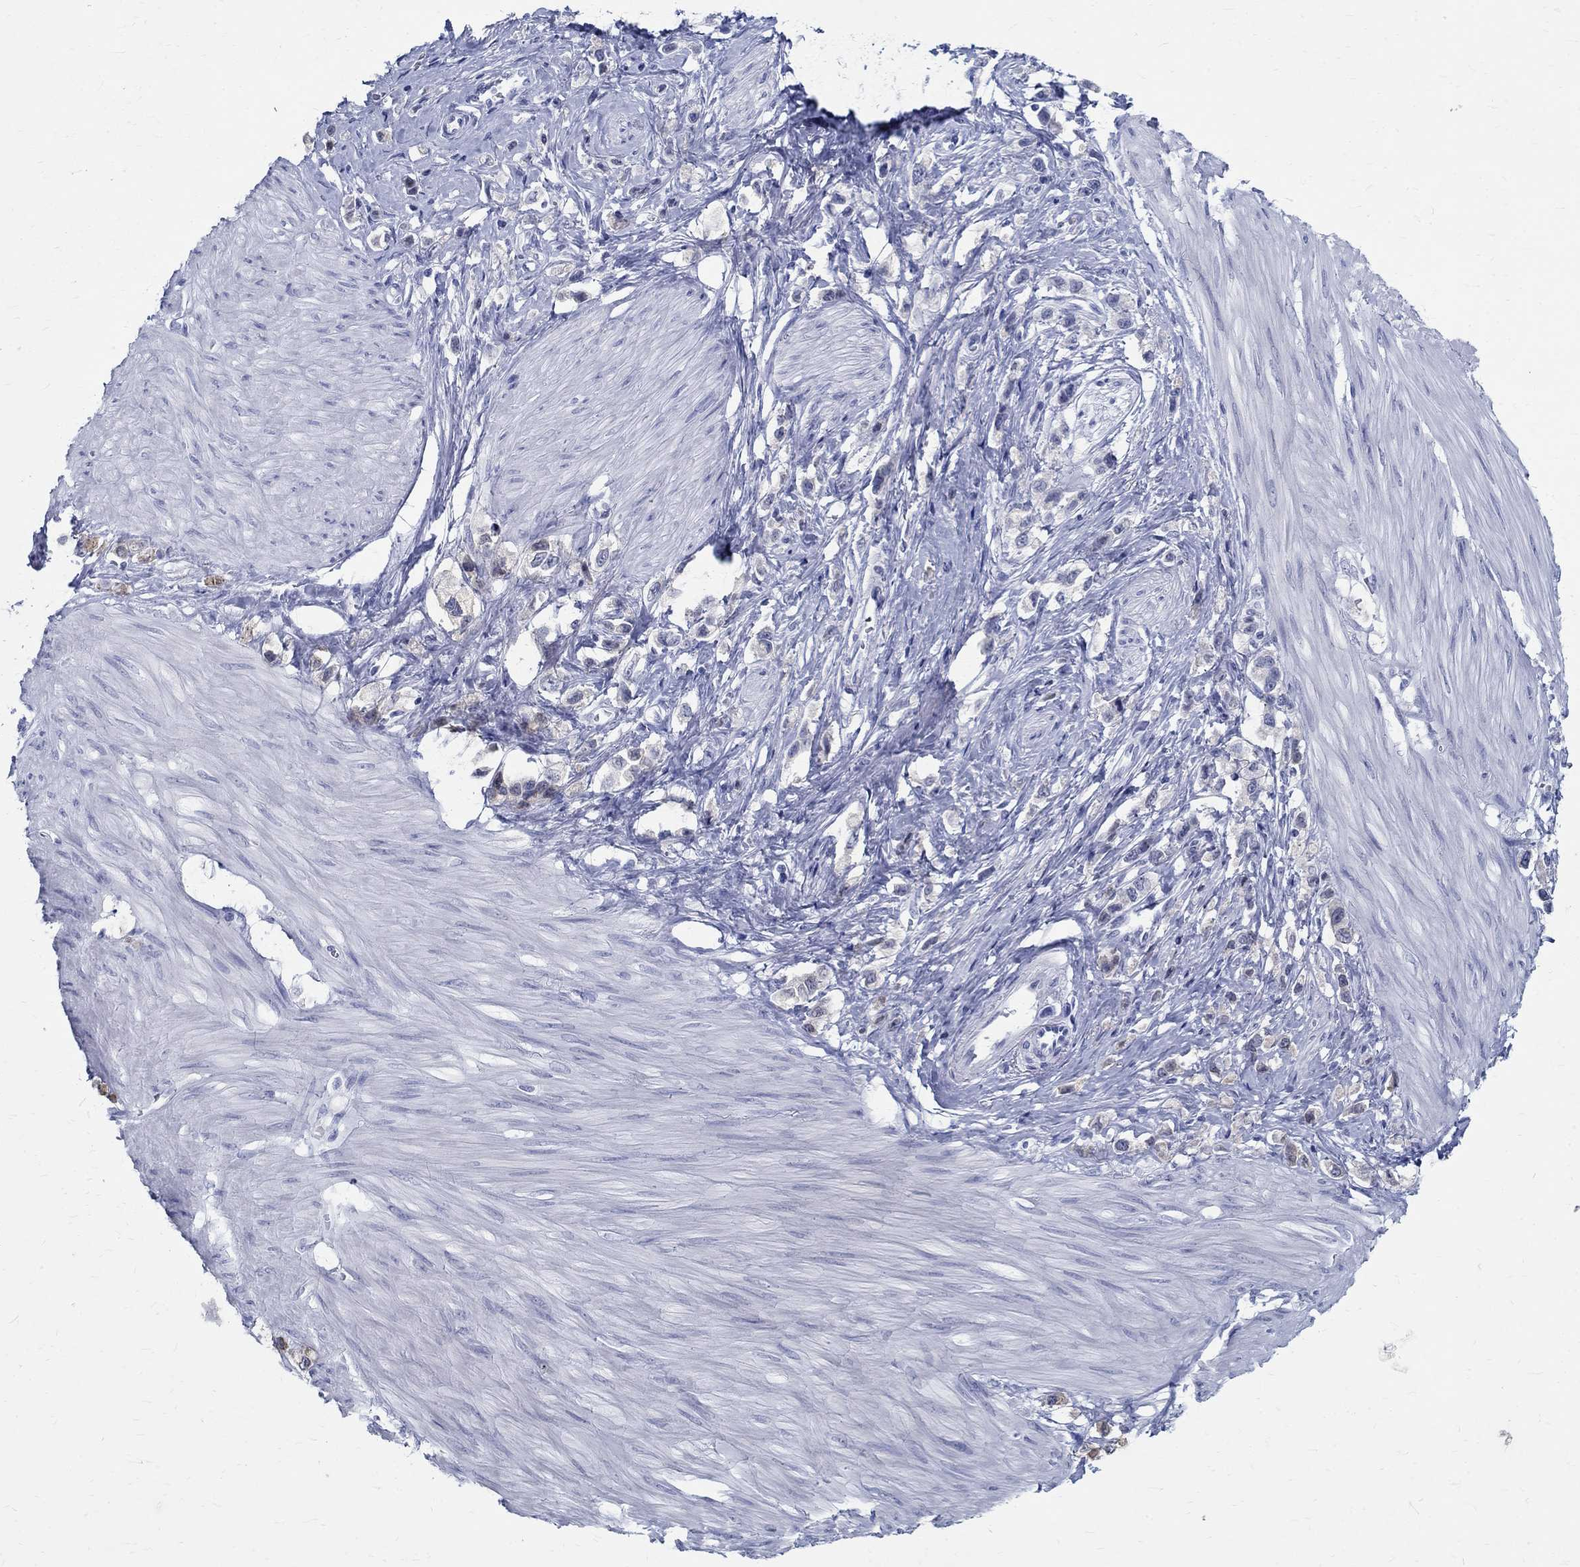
{"staining": {"intensity": "weak", "quantity": "25%-75%", "location": "cytoplasmic/membranous"}, "tissue": "stomach cancer", "cell_type": "Tumor cells", "image_type": "cancer", "snomed": [{"axis": "morphology", "description": "Normal tissue, NOS"}, {"axis": "morphology", "description": "Adenocarcinoma, NOS"}, {"axis": "morphology", "description": "Adenocarcinoma, High grade"}, {"axis": "topography", "description": "Stomach, upper"}, {"axis": "topography", "description": "Stomach"}], "caption": "Immunohistochemistry image of neoplastic tissue: human stomach cancer (high-grade adenocarcinoma) stained using immunohistochemistry (IHC) exhibits low levels of weak protein expression localized specifically in the cytoplasmic/membranous of tumor cells, appearing as a cytoplasmic/membranous brown color.", "gene": "BSPRY", "patient": {"sex": "female", "age": 65}}